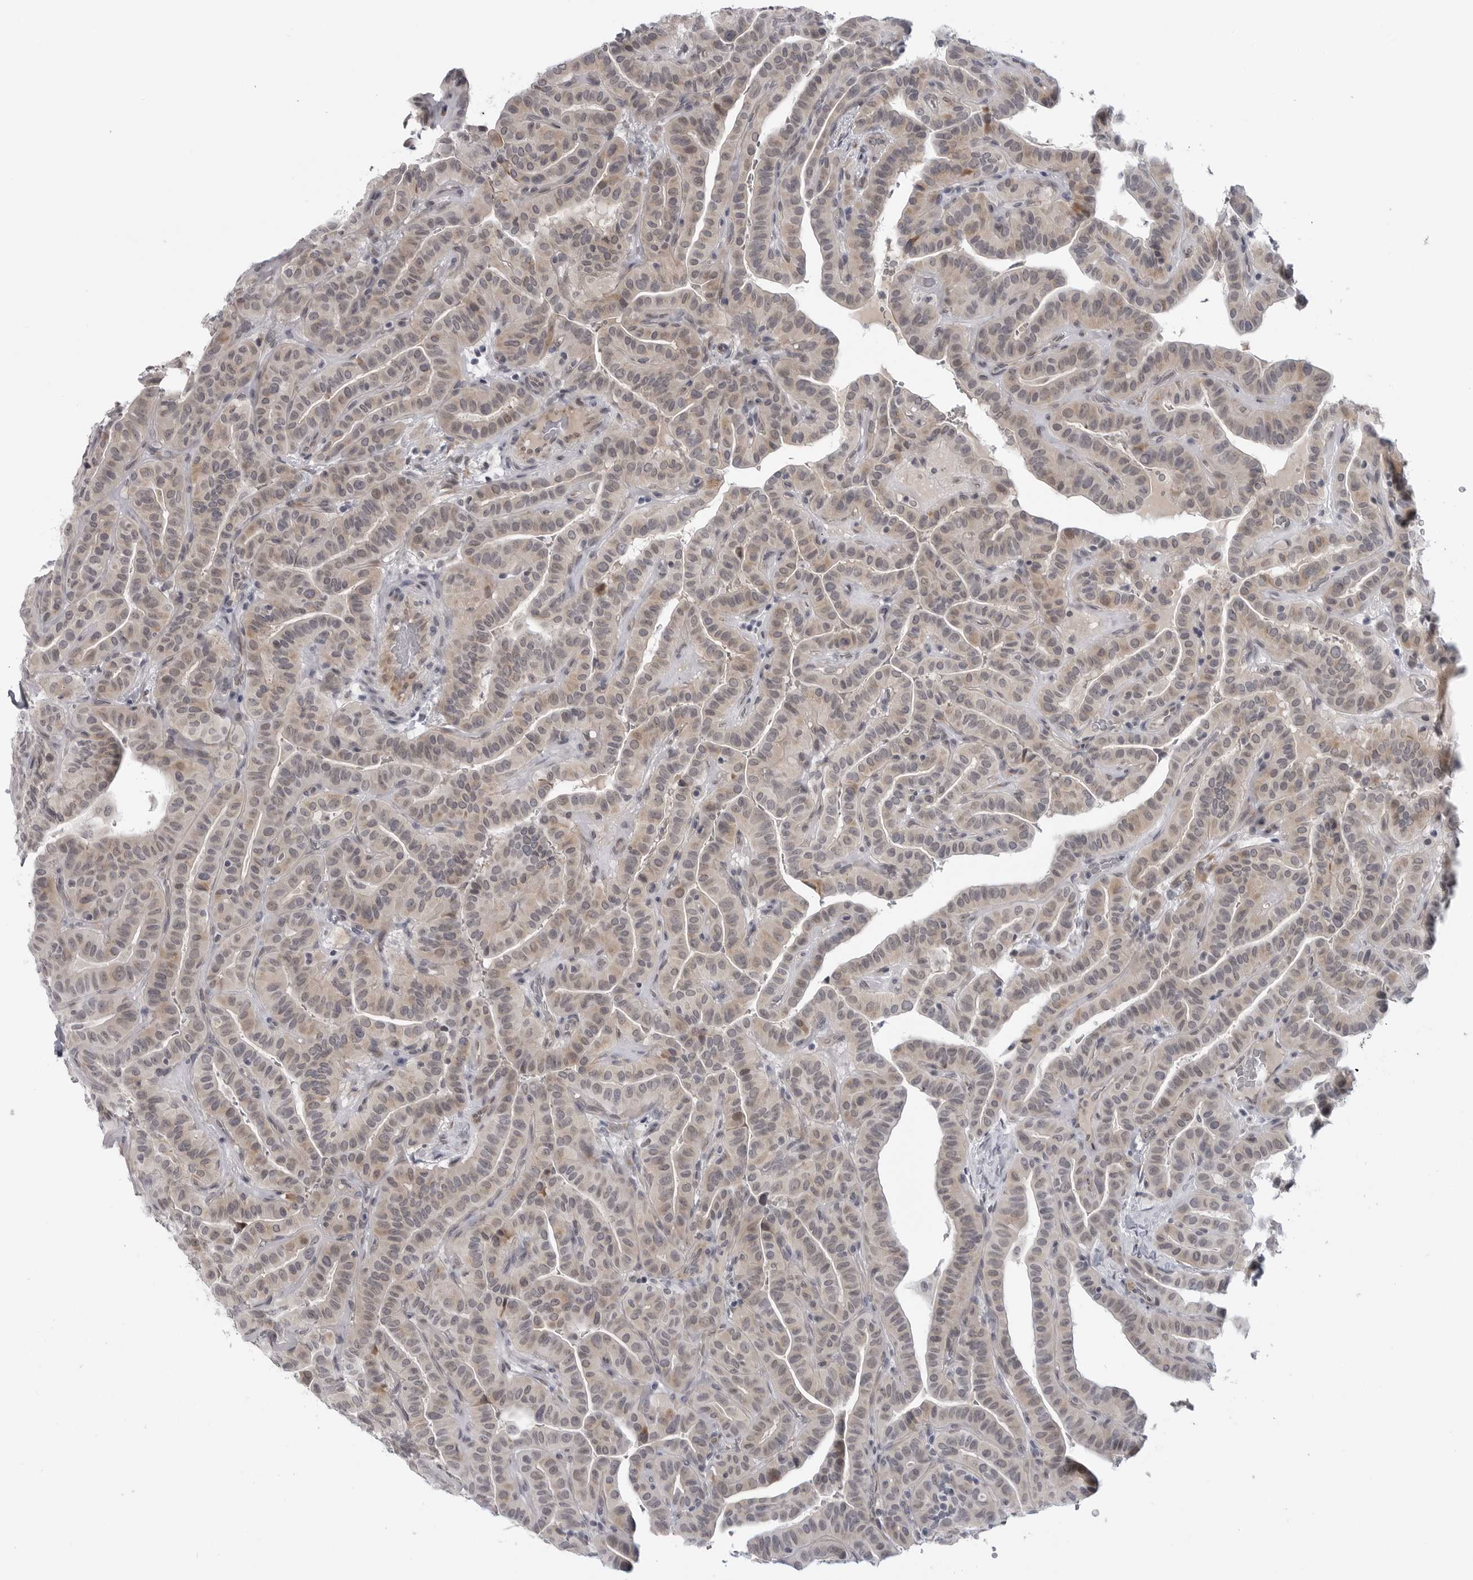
{"staining": {"intensity": "weak", "quantity": "<25%", "location": "nuclear"}, "tissue": "thyroid cancer", "cell_type": "Tumor cells", "image_type": "cancer", "snomed": [{"axis": "morphology", "description": "Papillary adenocarcinoma, NOS"}, {"axis": "topography", "description": "Thyroid gland"}], "caption": "Tumor cells are negative for protein expression in human papillary adenocarcinoma (thyroid).", "gene": "LRRC45", "patient": {"sex": "male", "age": 77}}